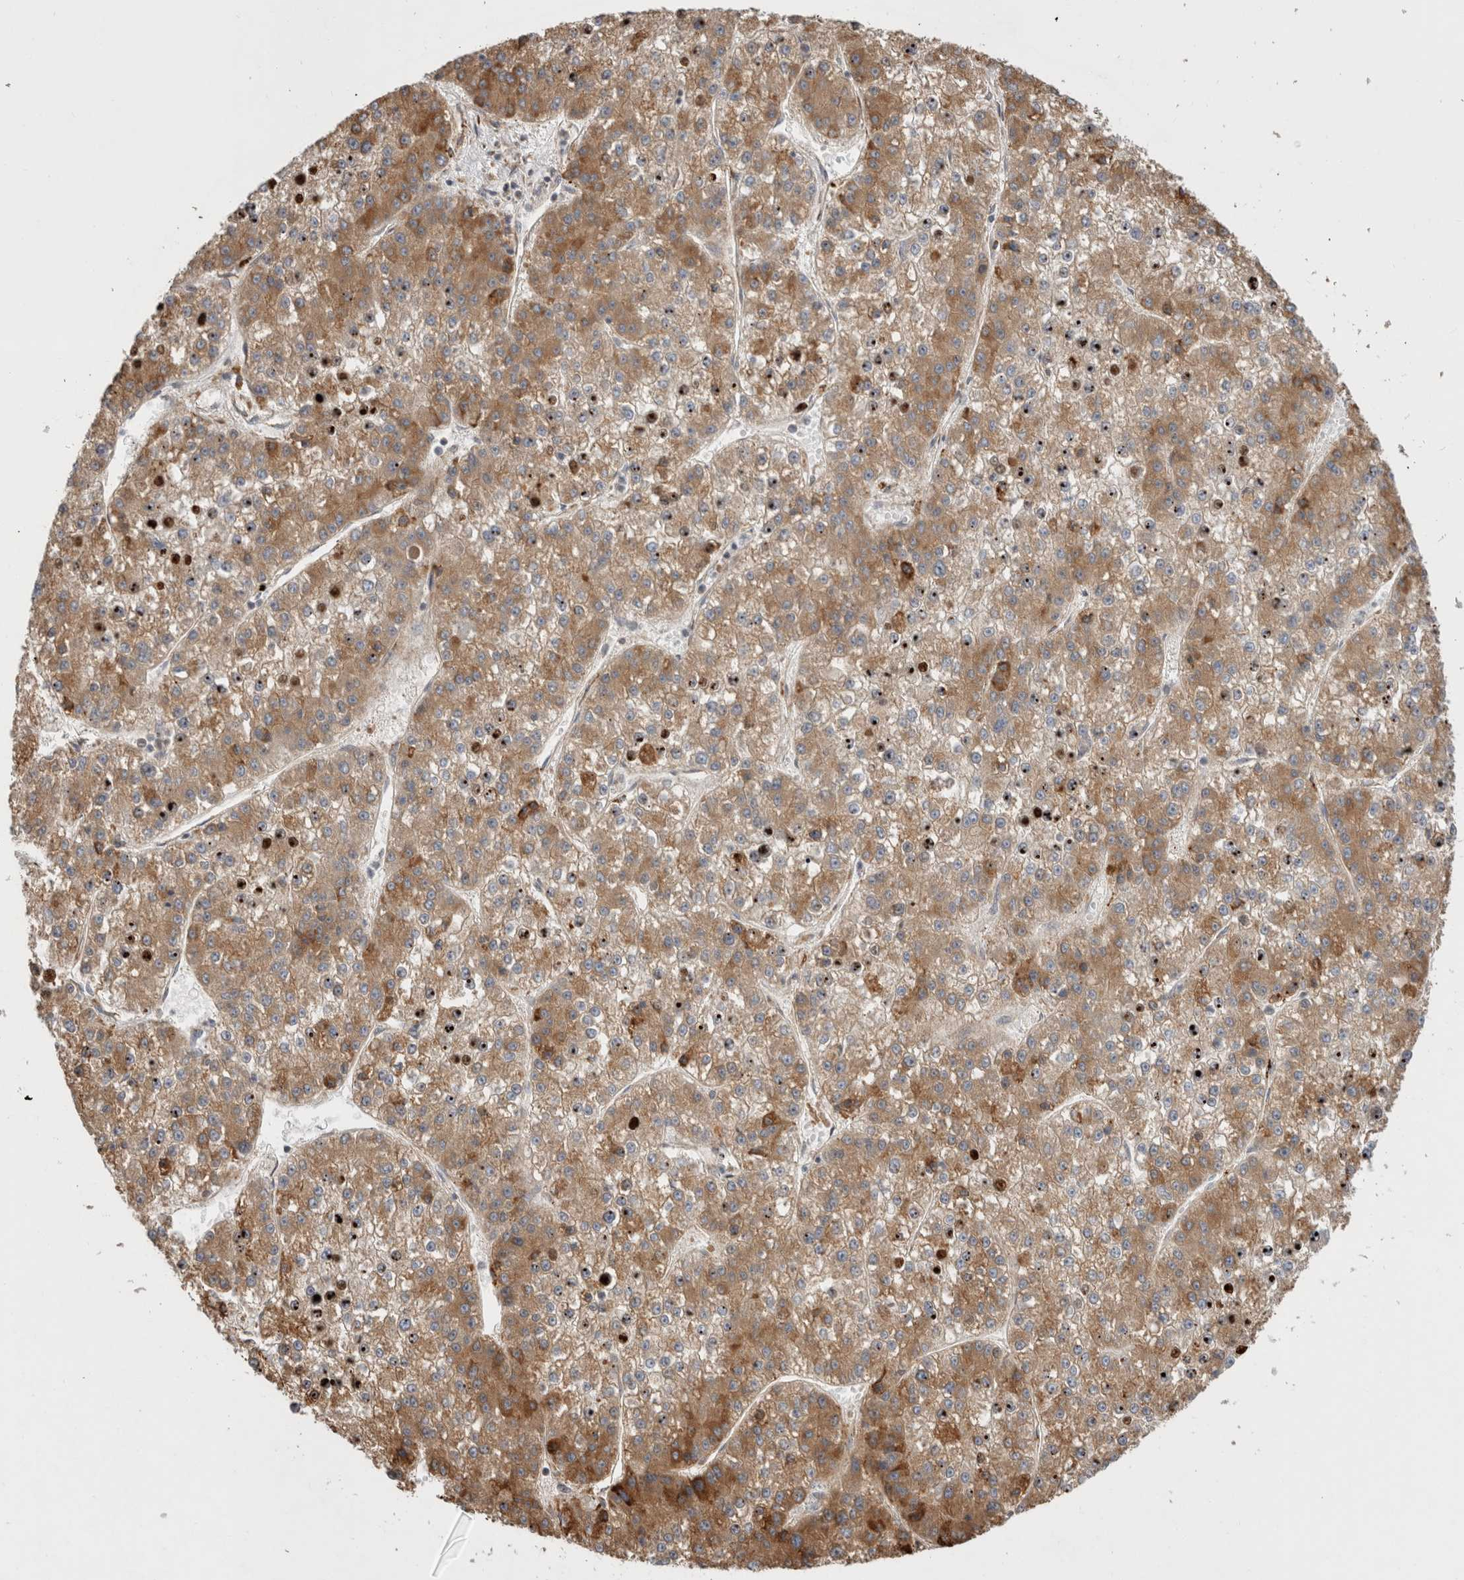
{"staining": {"intensity": "moderate", "quantity": "25%-75%", "location": "cytoplasmic/membranous"}, "tissue": "liver cancer", "cell_type": "Tumor cells", "image_type": "cancer", "snomed": [{"axis": "morphology", "description": "Carcinoma, Hepatocellular, NOS"}, {"axis": "topography", "description": "Liver"}], "caption": "Protein staining of liver cancer tissue displays moderate cytoplasmic/membranous expression in approximately 25%-75% of tumor cells. Nuclei are stained in blue.", "gene": "PDCD10", "patient": {"sex": "female", "age": 73}}